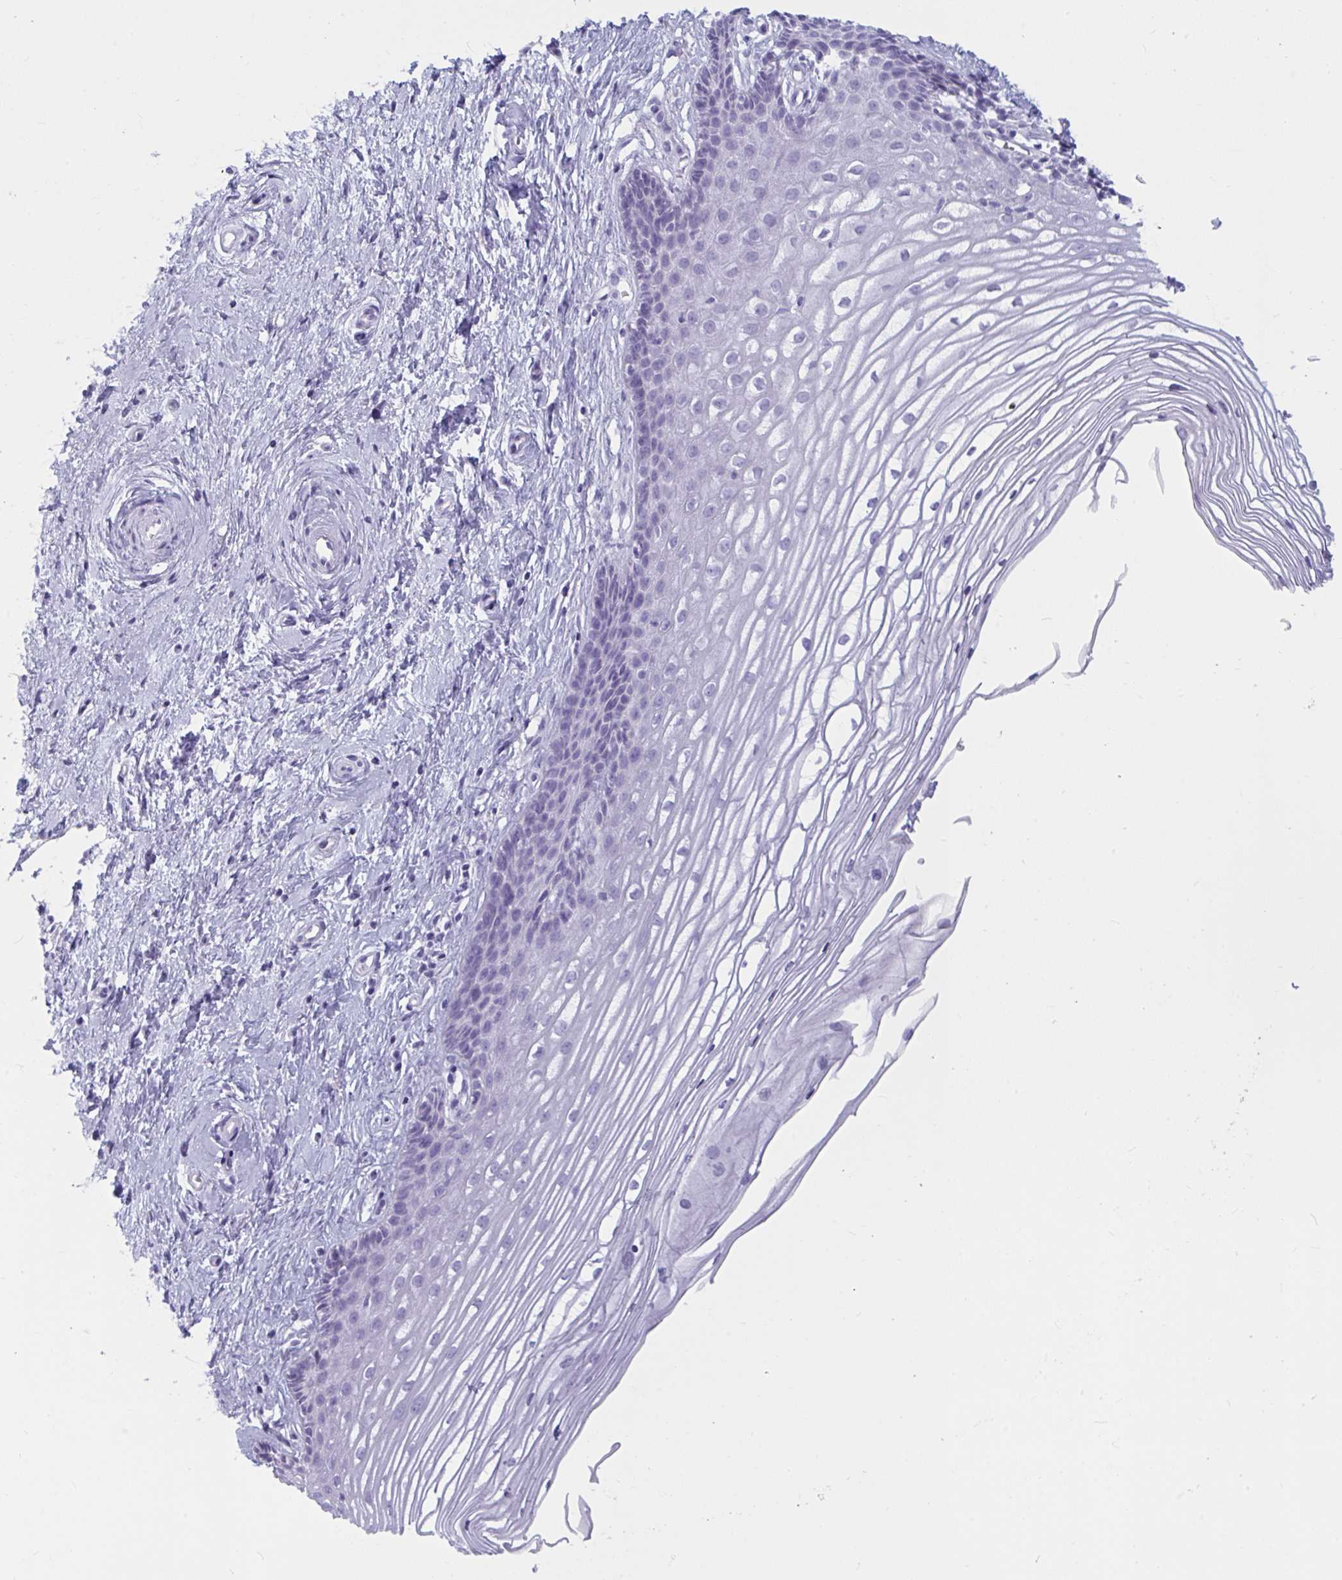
{"staining": {"intensity": "negative", "quantity": "none", "location": "none"}, "tissue": "cervix", "cell_type": "Glandular cells", "image_type": "normal", "snomed": [{"axis": "morphology", "description": "Normal tissue, NOS"}, {"axis": "topography", "description": "Cervix"}], "caption": "This is an IHC image of unremarkable cervix. There is no staining in glandular cells.", "gene": "BBS10", "patient": {"sex": "female", "age": 40}}